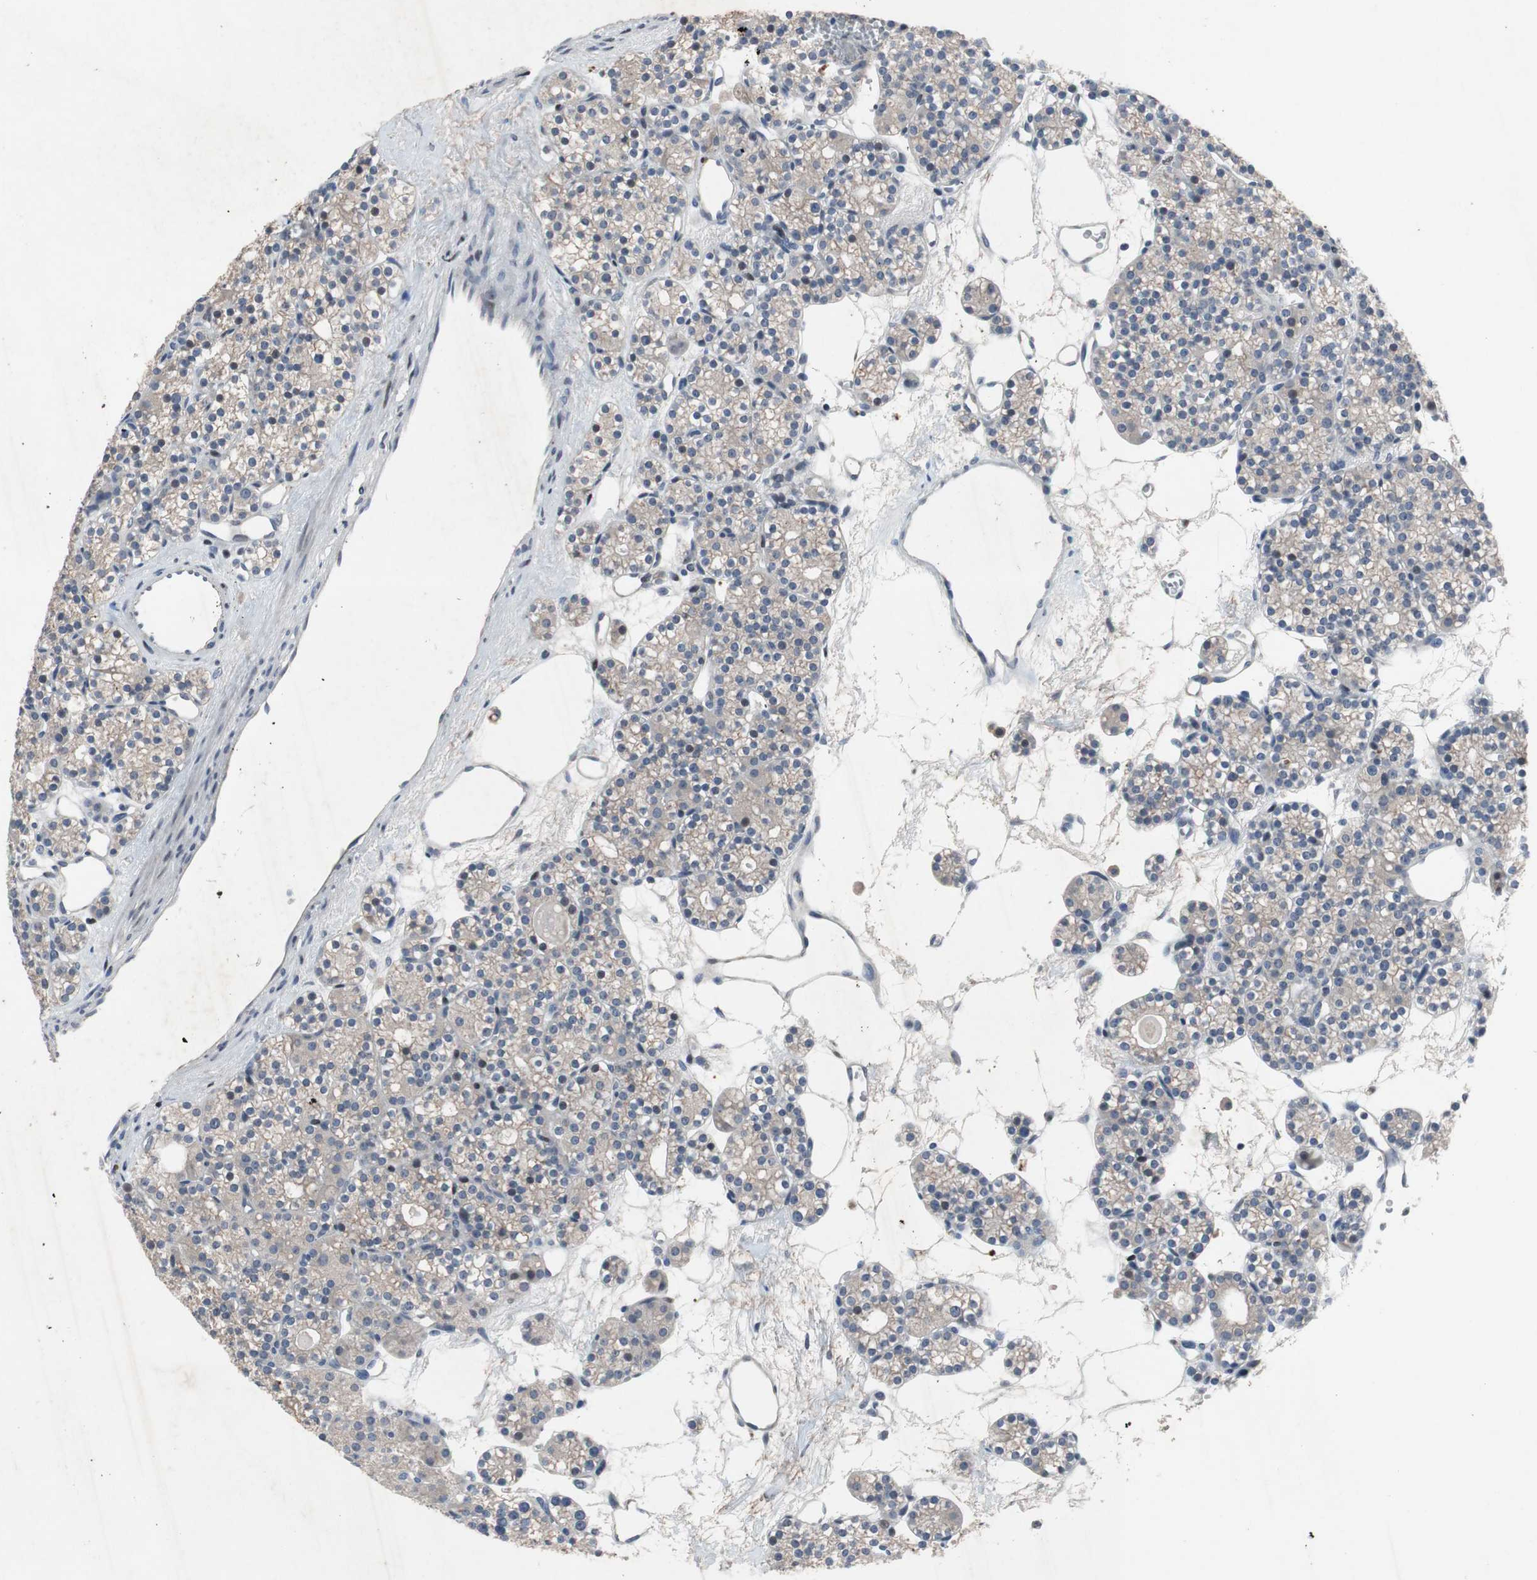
{"staining": {"intensity": "weak", "quantity": "25%-75%", "location": "cytoplasmic/membranous,nuclear"}, "tissue": "parathyroid gland", "cell_type": "Glandular cells", "image_type": "normal", "snomed": [{"axis": "morphology", "description": "Normal tissue, NOS"}, {"axis": "topography", "description": "Parathyroid gland"}], "caption": "Brown immunohistochemical staining in benign human parathyroid gland reveals weak cytoplasmic/membranous,nuclear positivity in about 25%-75% of glandular cells.", "gene": "MUTYH", "patient": {"sex": "female", "age": 64}}